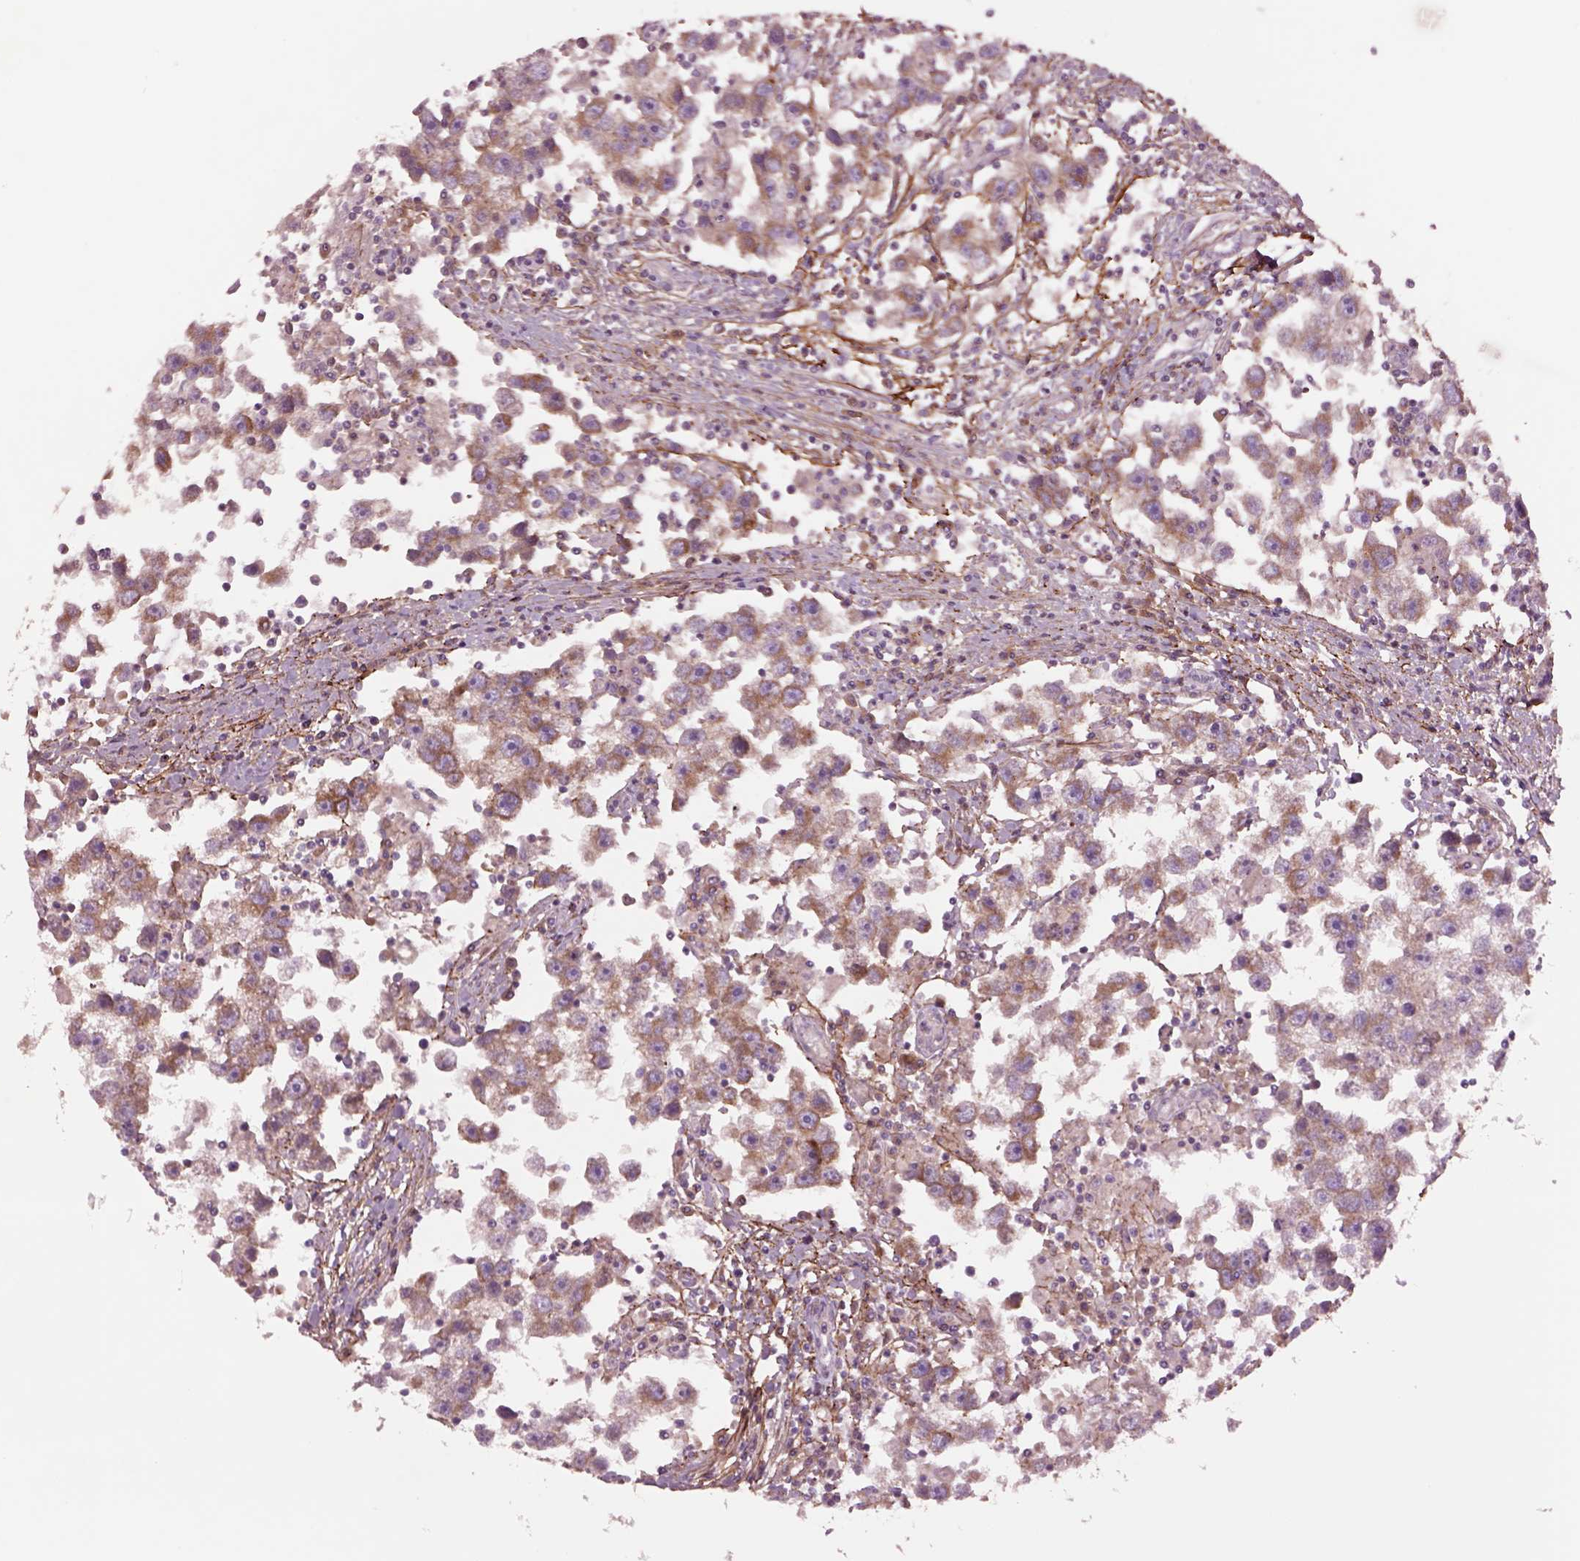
{"staining": {"intensity": "moderate", "quantity": ">75%", "location": "cytoplasmic/membranous"}, "tissue": "testis cancer", "cell_type": "Tumor cells", "image_type": "cancer", "snomed": [{"axis": "morphology", "description": "Seminoma, NOS"}, {"axis": "topography", "description": "Testis"}], "caption": "The photomicrograph exhibits immunohistochemical staining of testis seminoma. There is moderate cytoplasmic/membranous staining is identified in about >75% of tumor cells.", "gene": "SEC23A", "patient": {"sex": "male", "age": 30}}